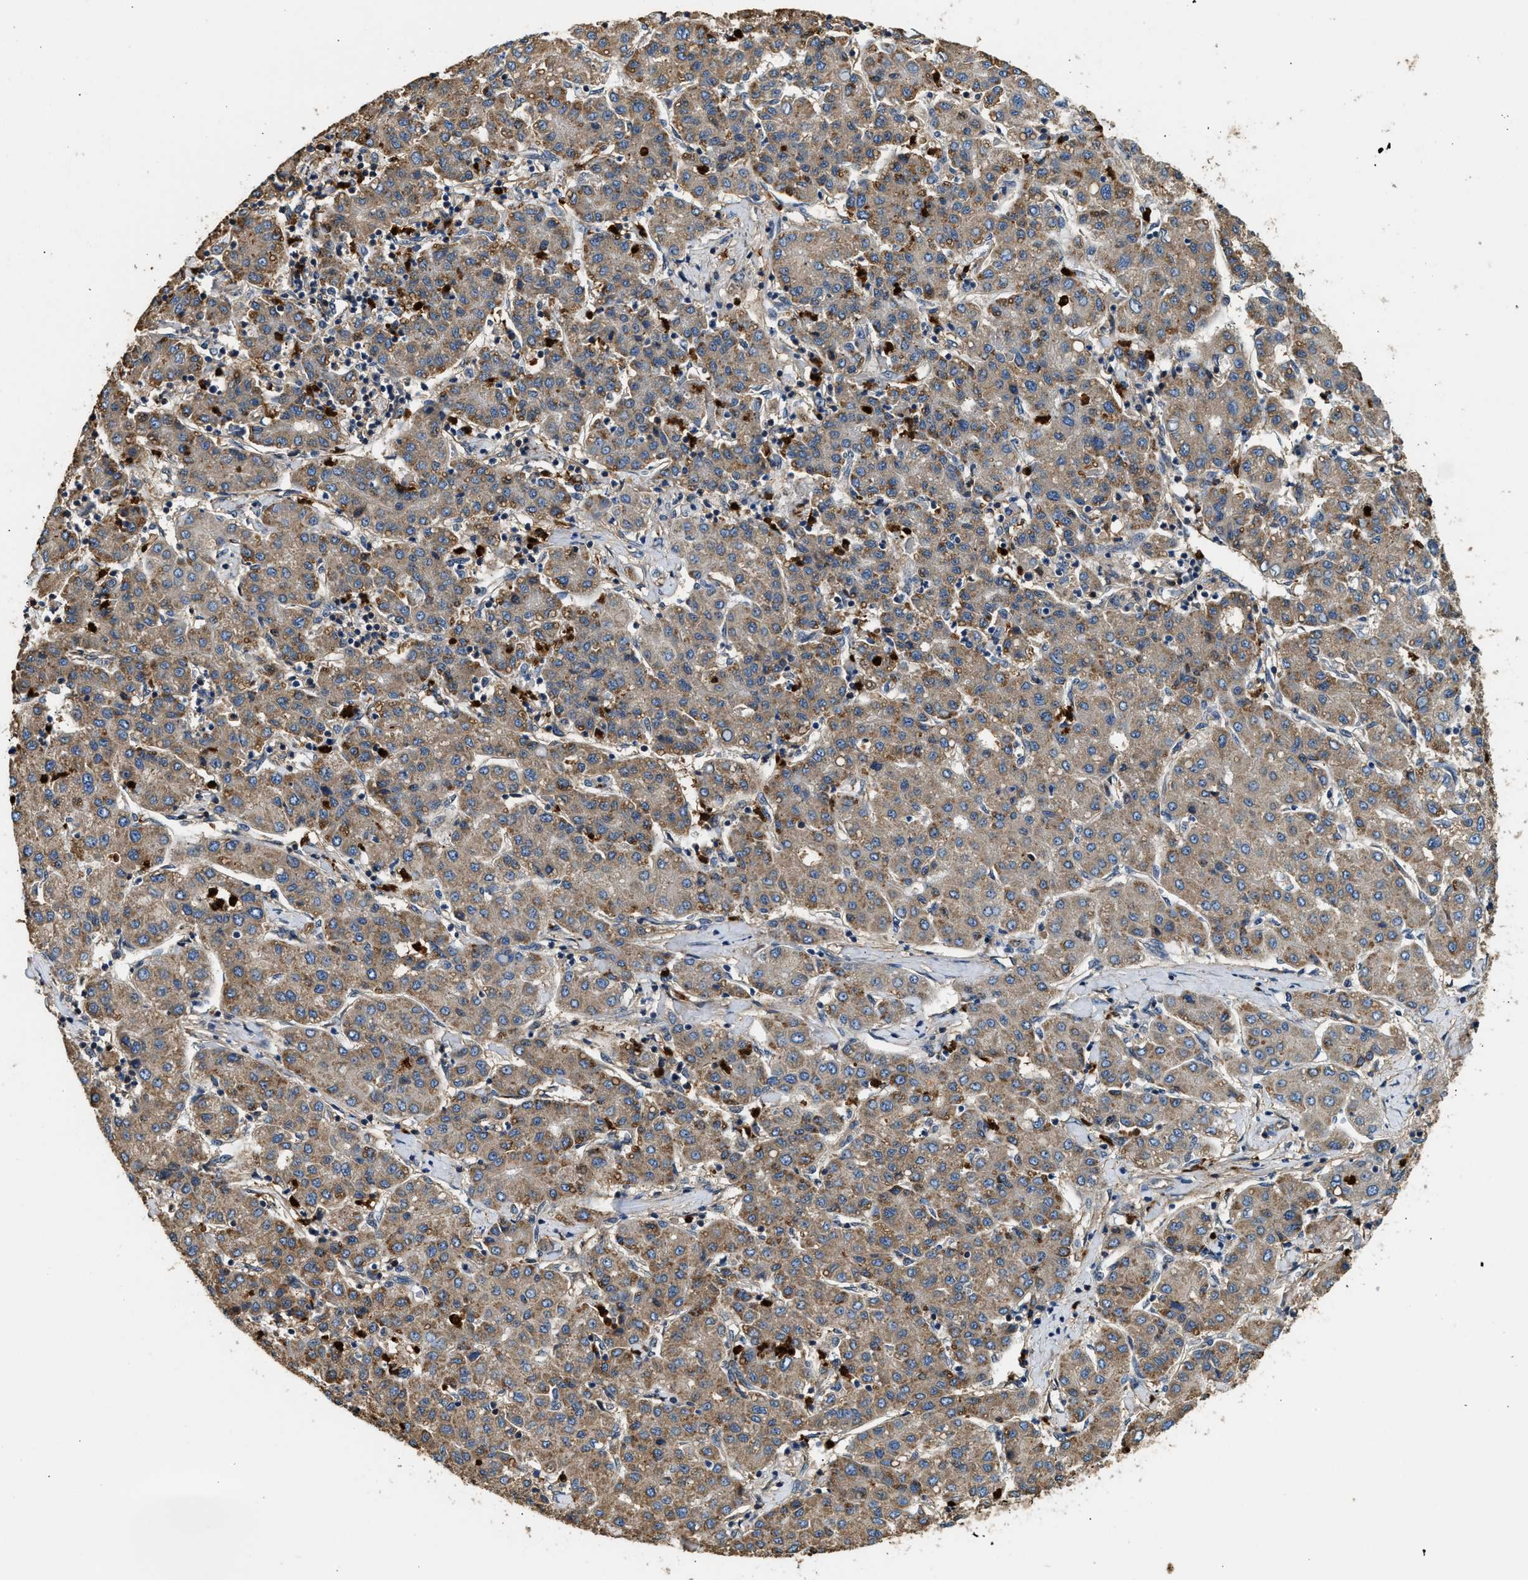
{"staining": {"intensity": "moderate", "quantity": "25%-75%", "location": "cytoplasmic/membranous"}, "tissue": "liver cancer", "cell_type": "Tumor cells", "image_type": "cancer", "snomed": [{"axis": "morphology", "description": "Carcinoma, Hepatocellular, NOS"}, {"axis": "topography", "description": "Liver"}], "caption": "The micrograph demonstrates immunohistochemical staining of liver cancer (hepatocellular carcinoma). There is moderate cytoplasmic/membranous positivity is present in approximately 25%-75% of tumor cells.", "gene": "ANXA3", "patient": {"sex": "male", "age": 65}}